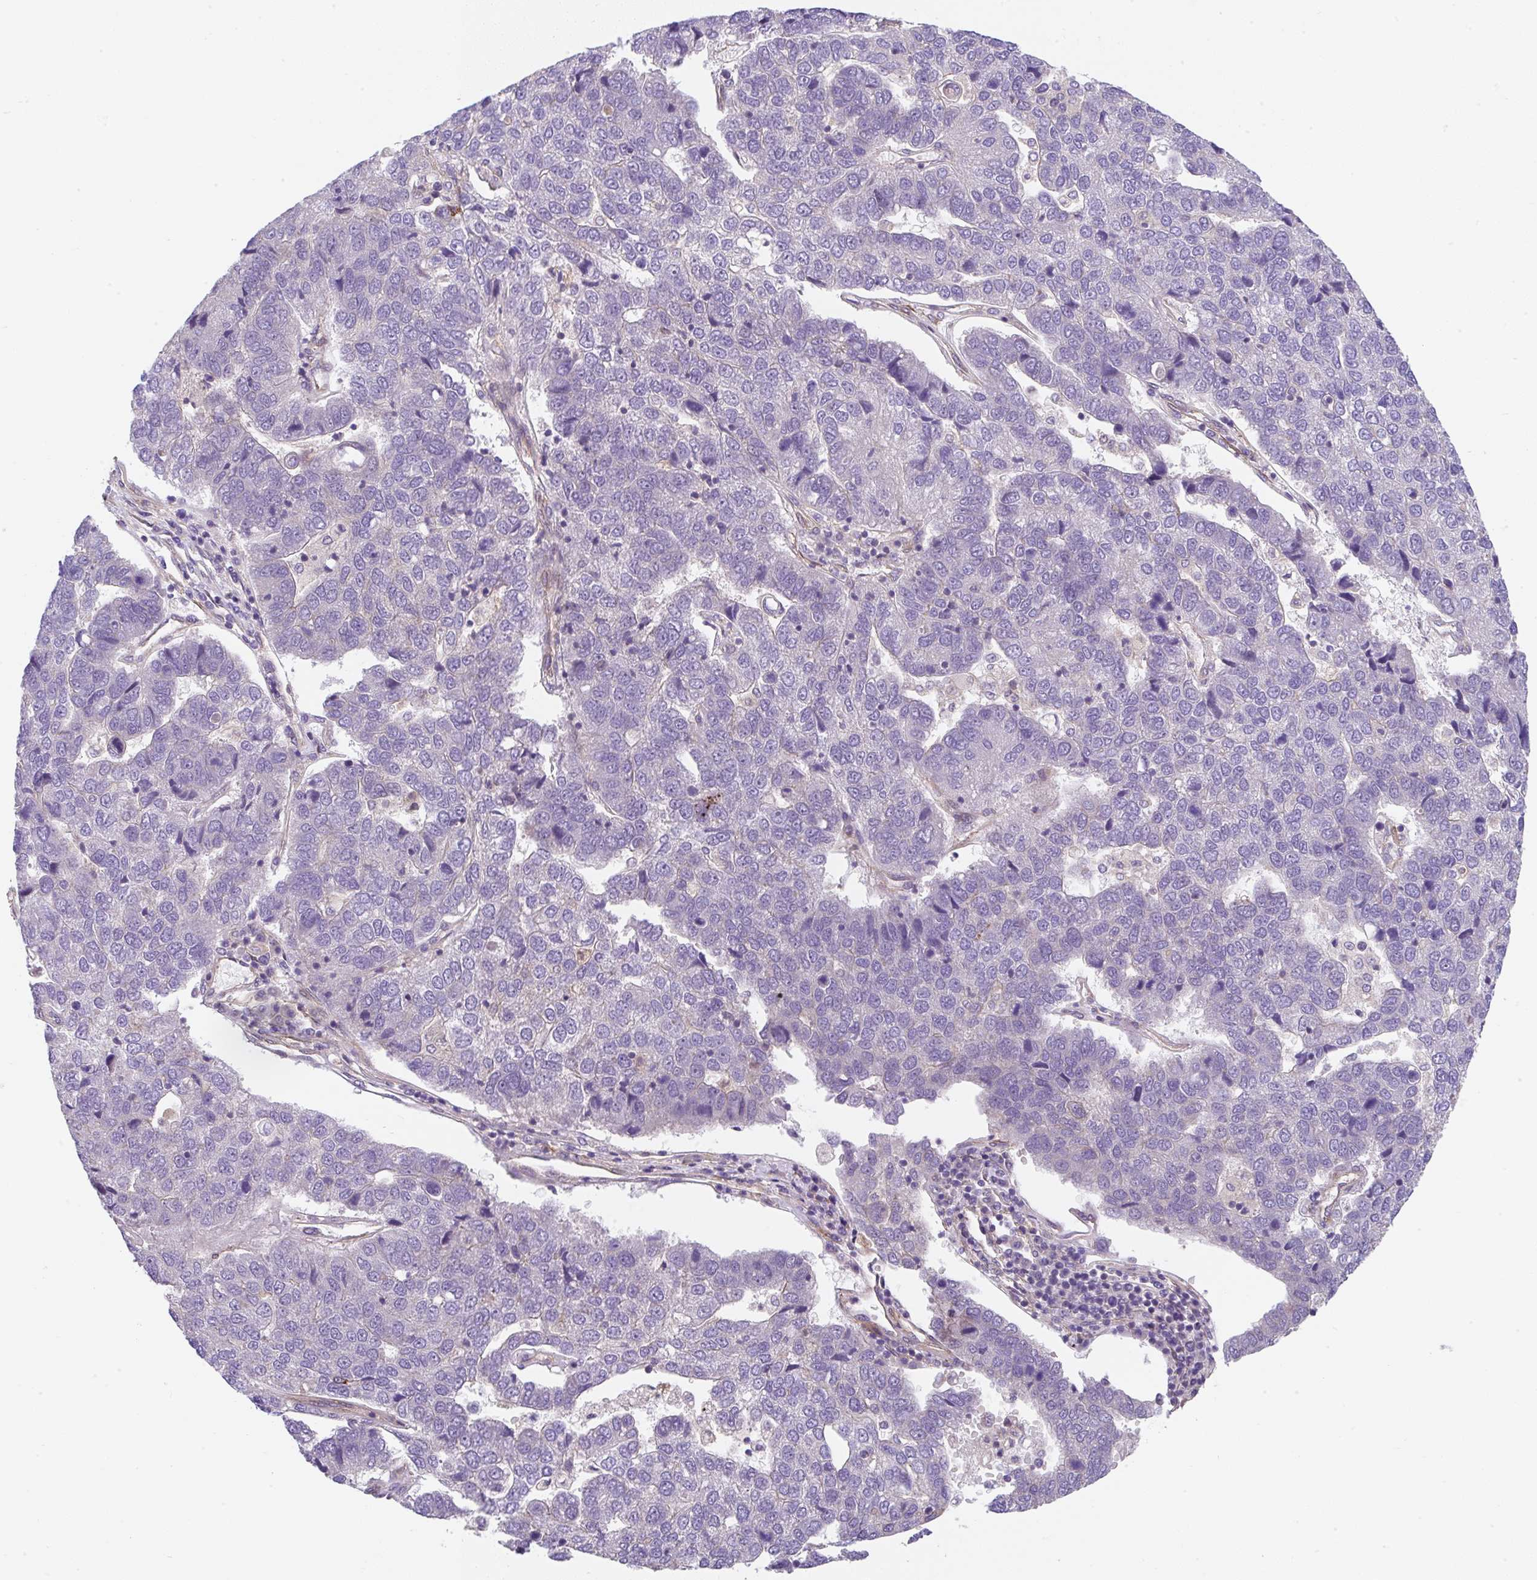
{"staining": {"intensity": "negative", "quantity": "none", "location": "none"}, "tissue": "pancreatic cancer", "cell_type": "Tumor cells", "image_type": "cancer", "snomed": [{"axis": "morphology", "description": "Adenocarcinoma, NOS"}, {"axis": "topography", "description": "Pancreas"}], "caption": "This image is of pancreatic adenocarcinoma stained with immunohistochemistry to label a protein in brown with the nuclei are counter-stained blue. There is no positivity in tumor cells.", "gene": "ZNF696", "patient": {"sex": "female", "age": 61}}